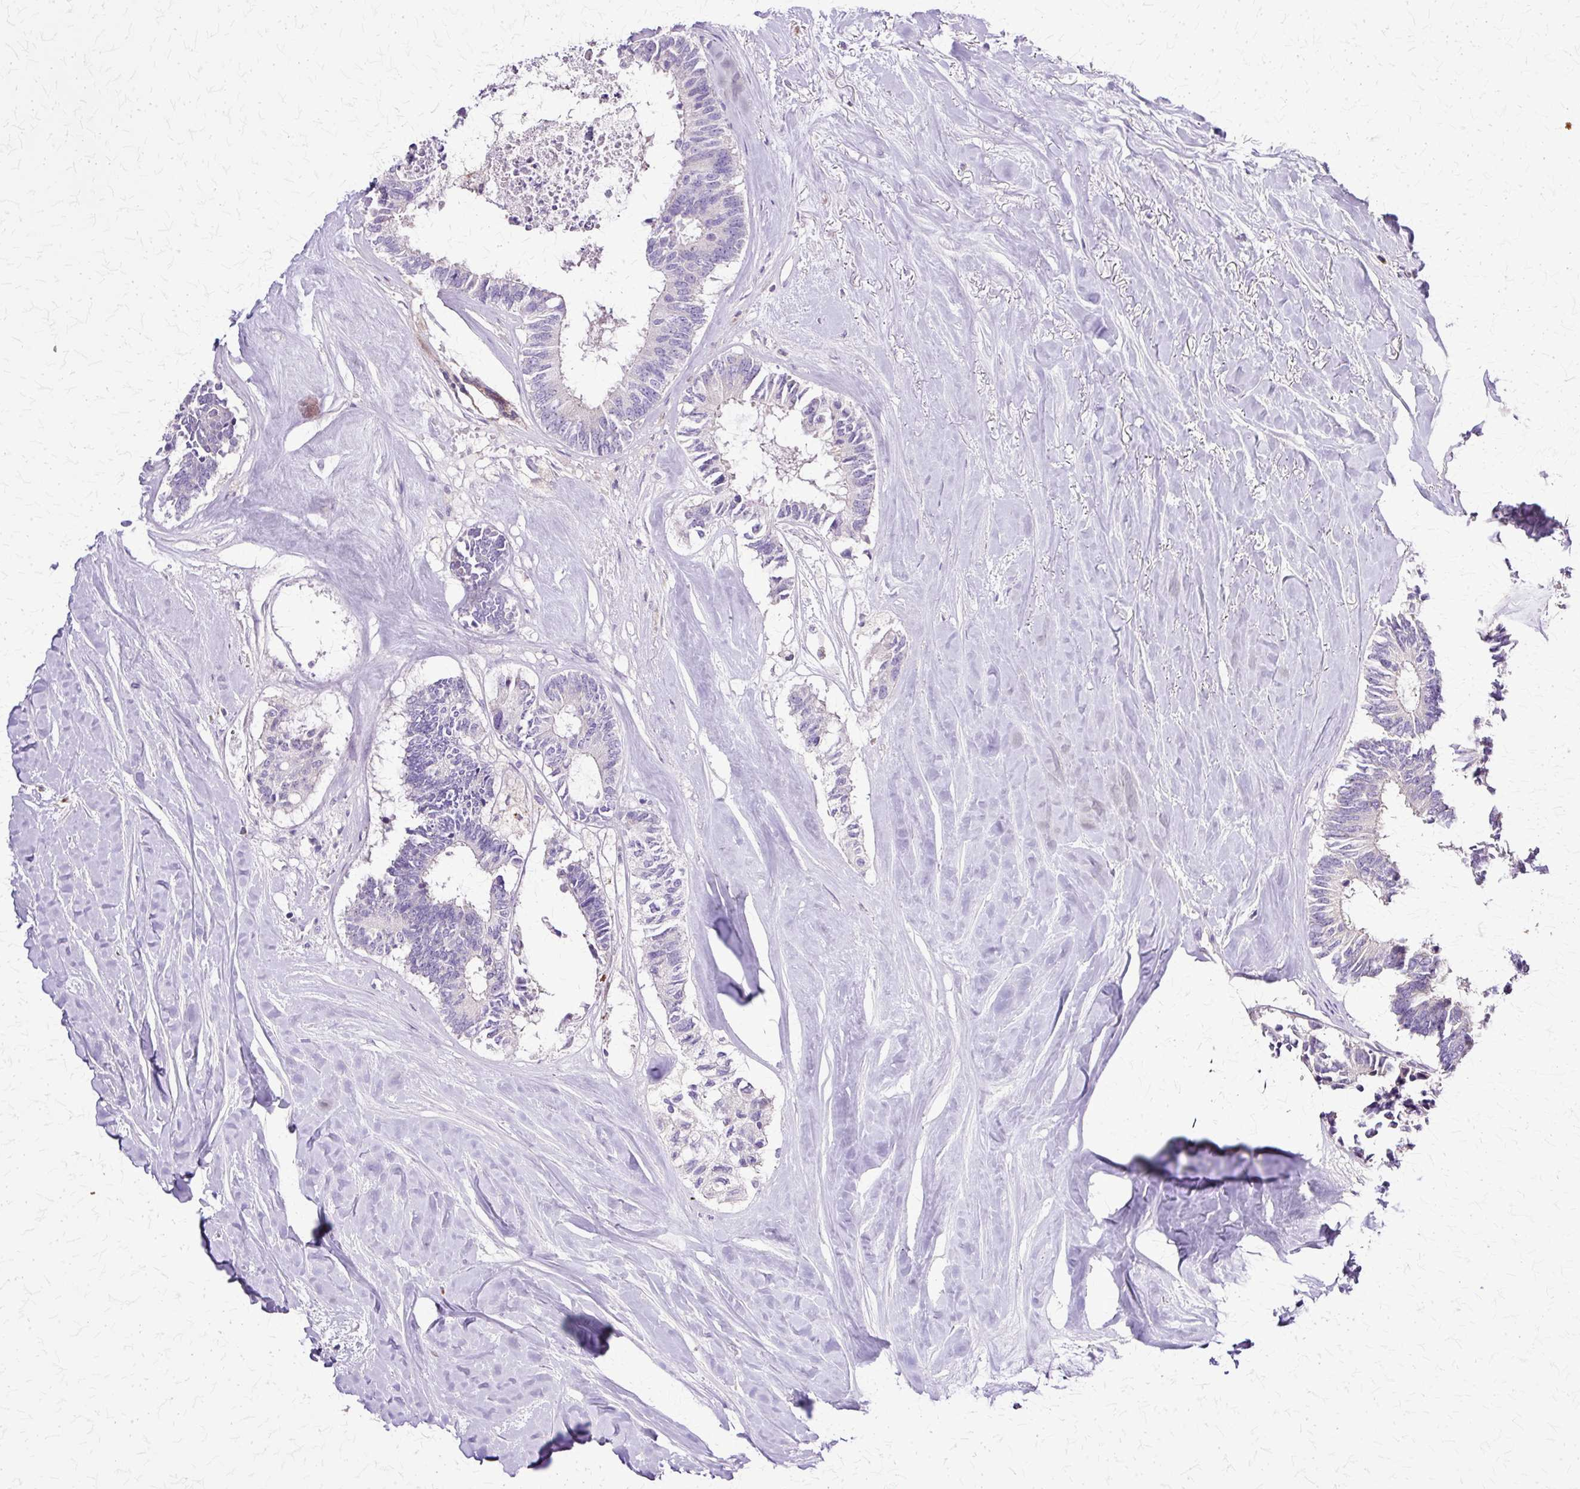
{"staining": {"intensity": "negative", "quantity": "none", "location": "none"}, "tissue": "colorectal cancer", "cell_type": "Tumor cells", "image_type": "cancer", "snomed": [{"axis": "morphology", "description": "Adenocarcinoma, NOS"}, {"axis": "topography", "description": "Colon"}, {"axis": "topography", "description": "Rectum"}], "caption": "Tumor cells show no significant staining in colorectal cancer (adenocarcinoma).", "gene": "TBC1D3G", "patient": {"sex": "male", "age": 57}}